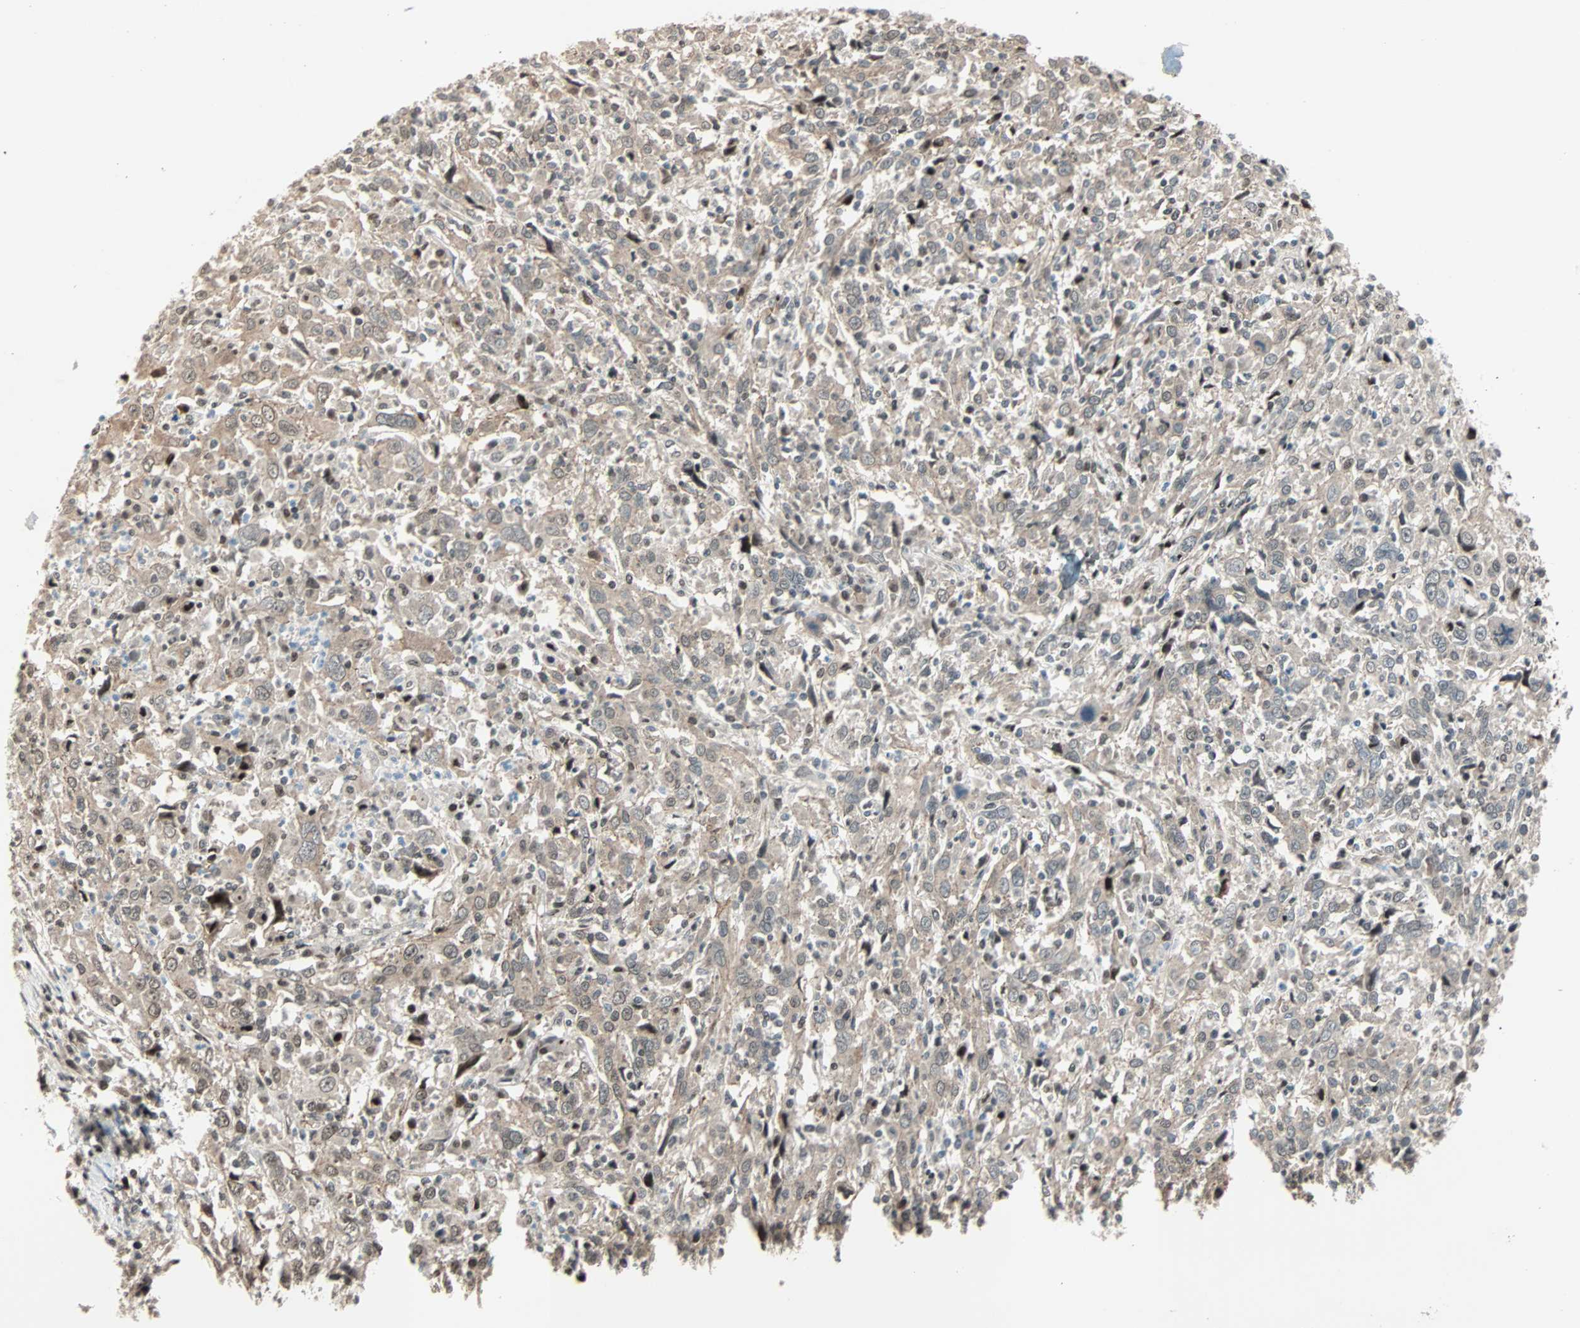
{"staining": {"intensity": "weak", "quantity": "25%-75%", "location": "cytoplasmic/membranous,nuclear"}, "tissue": "cervical cancer", "cell_type": "Tumor cells", "image_type": "cancer", "snomed": [{"axis": "morphology", "description": "Squamous cell carcinoma, NOS"}, {"axis": "topography", "description": "Cervix"}], "caption": "IHC histopathology image of human cervical cancer (squamous cell carcinoma) stained for a protein (brown), which shows low levels of weak cytoplasmic/membranous and nuclear expression in about 25%-75% of tumor cells.", "gene": "CBX4", "patient": {"sex": "female", "age": 46}}